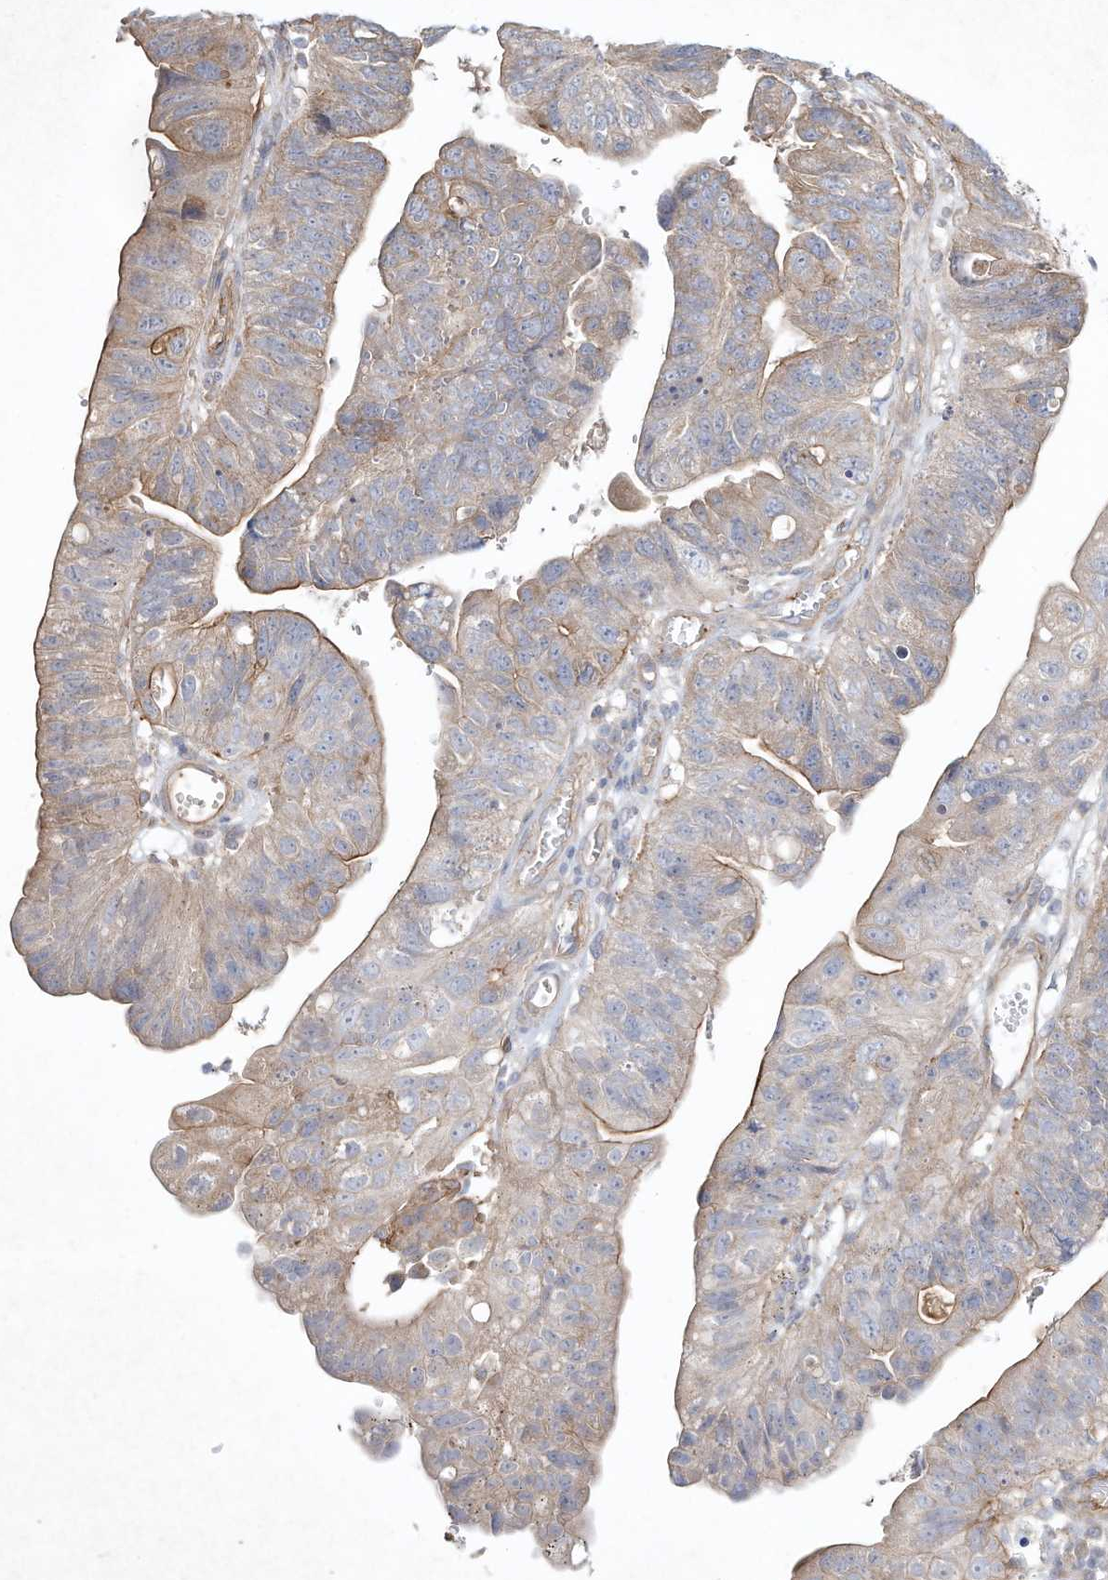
{"staining": {"intensity": "moderate", "quantity": "<25%", "location": "cytoplasmic/membranous"}, "tissue": "stomach cancer", "cell_type": "Tumor cells", "image_type": "cancer", "snomed": [{"axis": "morphology", "description": "Adenocarcinoma, NOS"}, {"axis": "topography", "description": "Stomach"}], "caption": "This is an image of immunohistochemistry (IHC) staining of stomach cancer, which shows moderate expression in the cytoplasmic/membranous of tumor cells.", "gene": "HTR5A", "patient": {"sex": "male", "age": 59}}